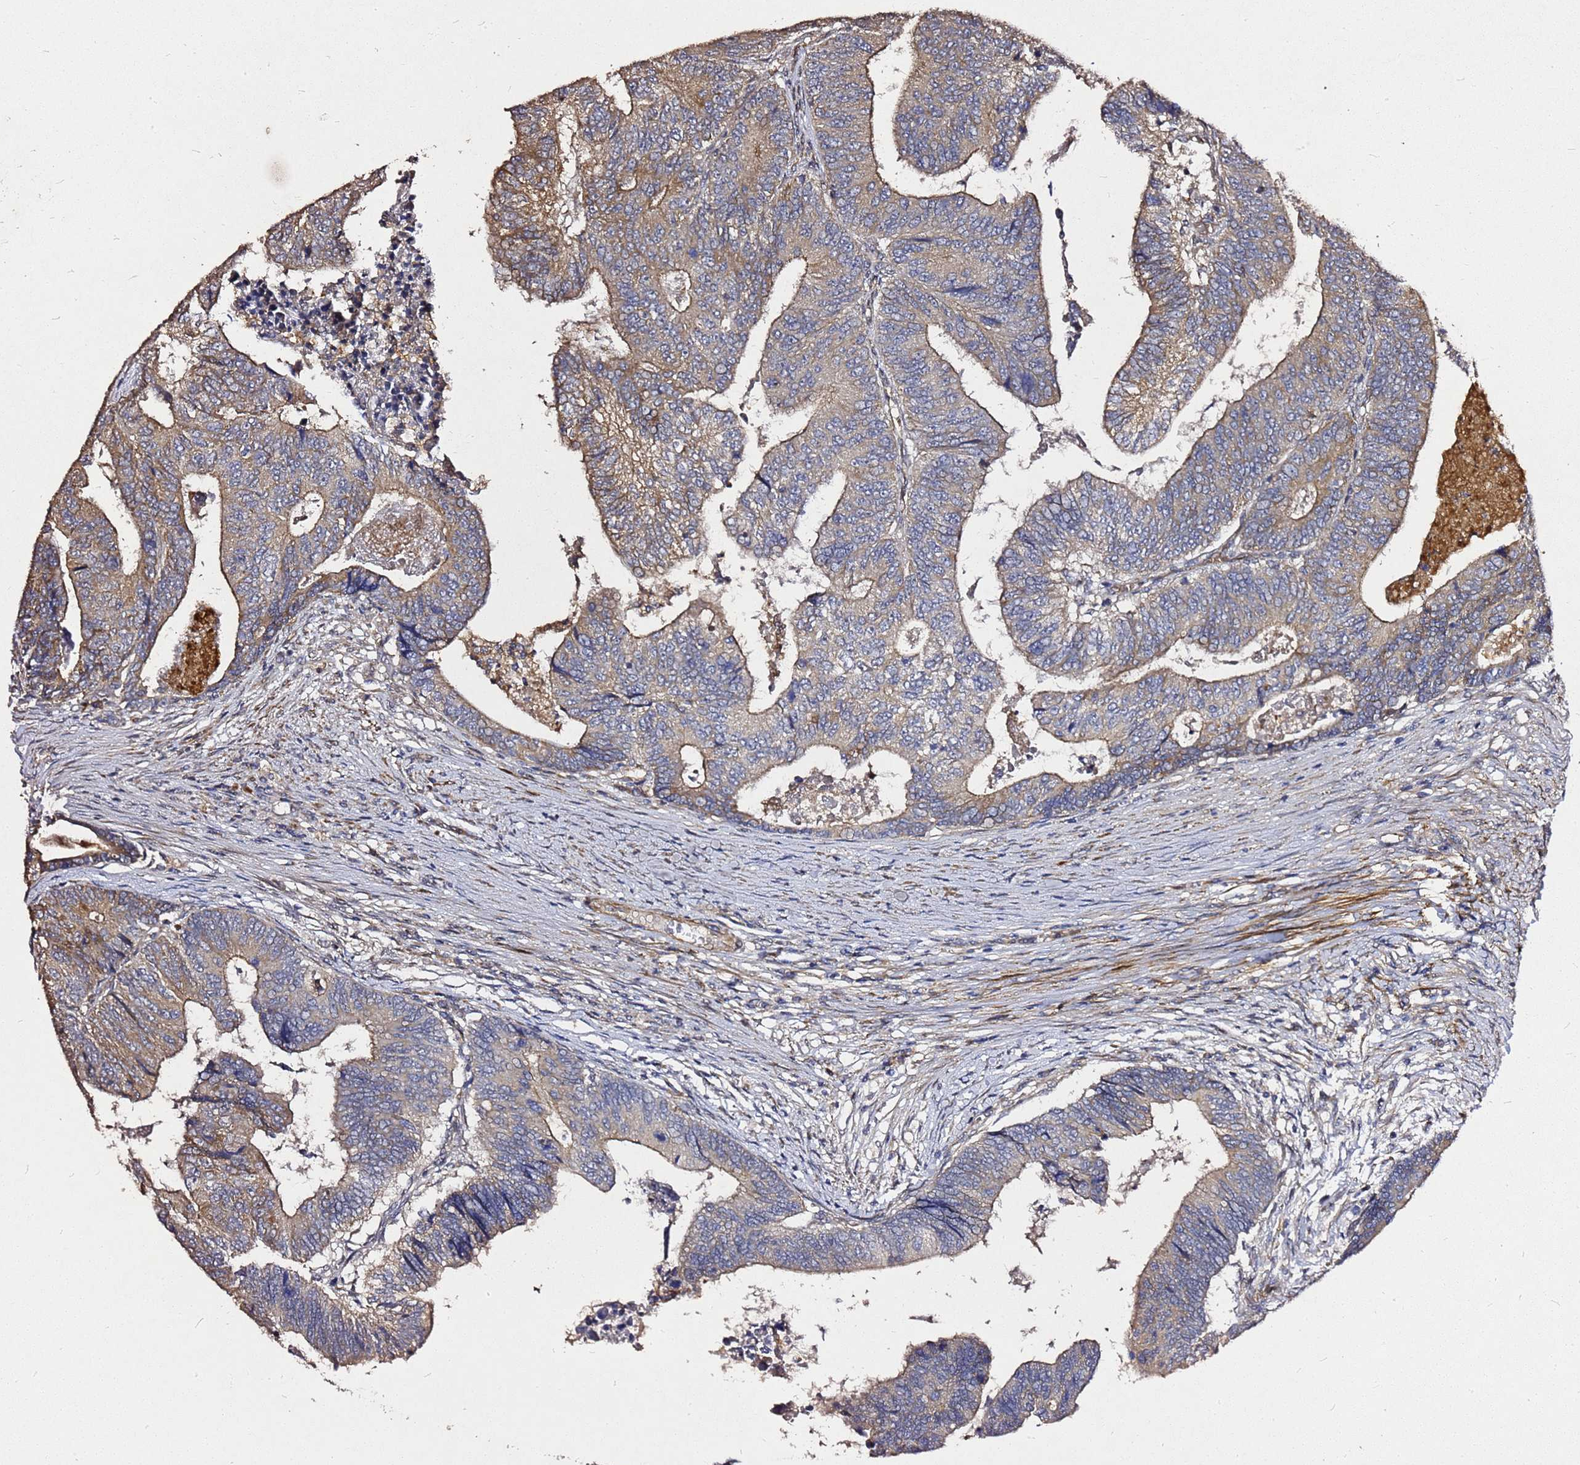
{"staining": {"intensity": "weak", "quantity": "25%-75%", "location": "cytoplasmic/membranous"}, "tissue": "colorectal cancer", "cell_type": "Tumor cells", "image_type": "cancer", "snomed": [{"axis": "morphology", "description": "Adenocarcinoma, NOS"}, {"axis": "topography", "description": "Colon"}], "caption": "Immunohistochemical staining of human colorectal cancer exhibits low levels of weak cytoplasmic/membranous protein staining in about 25%-75% of tumor cells.", "gene": "RSPRY1", "patient": {"sex": "female", "age": 67}}